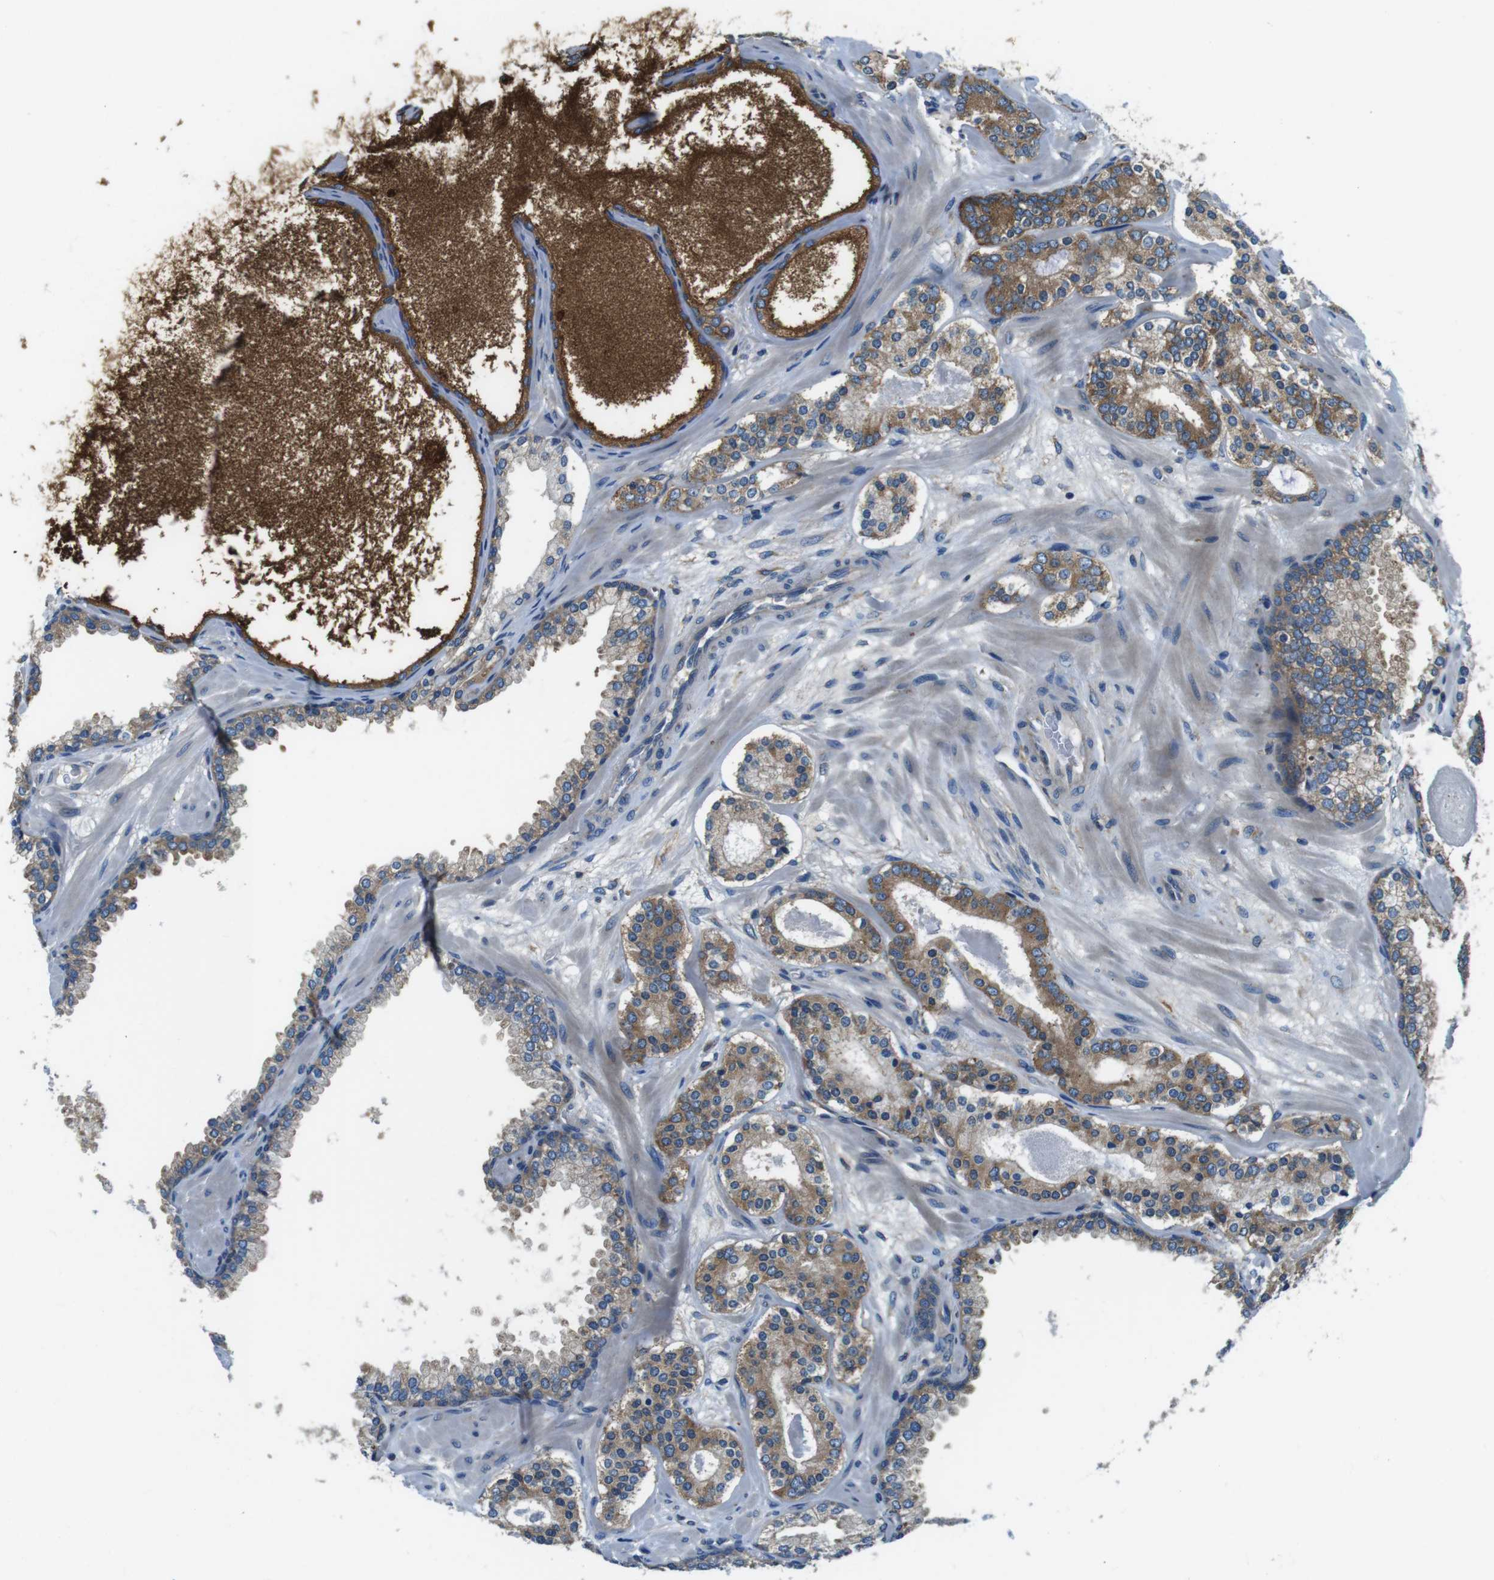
{"staining": {"intensity": "moderate", "quantity": ">75%", "location": "cytoplasmic/membranous"}, "tissue": "prostate cancer", "cell_type": "Tumor cells", "image_type": "cancer", "snomed": [{"axis": "morphology", "description": "Adenocarcinoma, Low grade"}, {"axis": "topography", "description": "Prostate"}], "caption": "DAB immunohistochemical staining of human prostate low-grade adenocarcinoma displays moderate cytoplasmic/membranous protein staining in approximately >75% of tumor cells.", "gene": "DENND4C", "patient": {"sex": "male", "age": 63}}